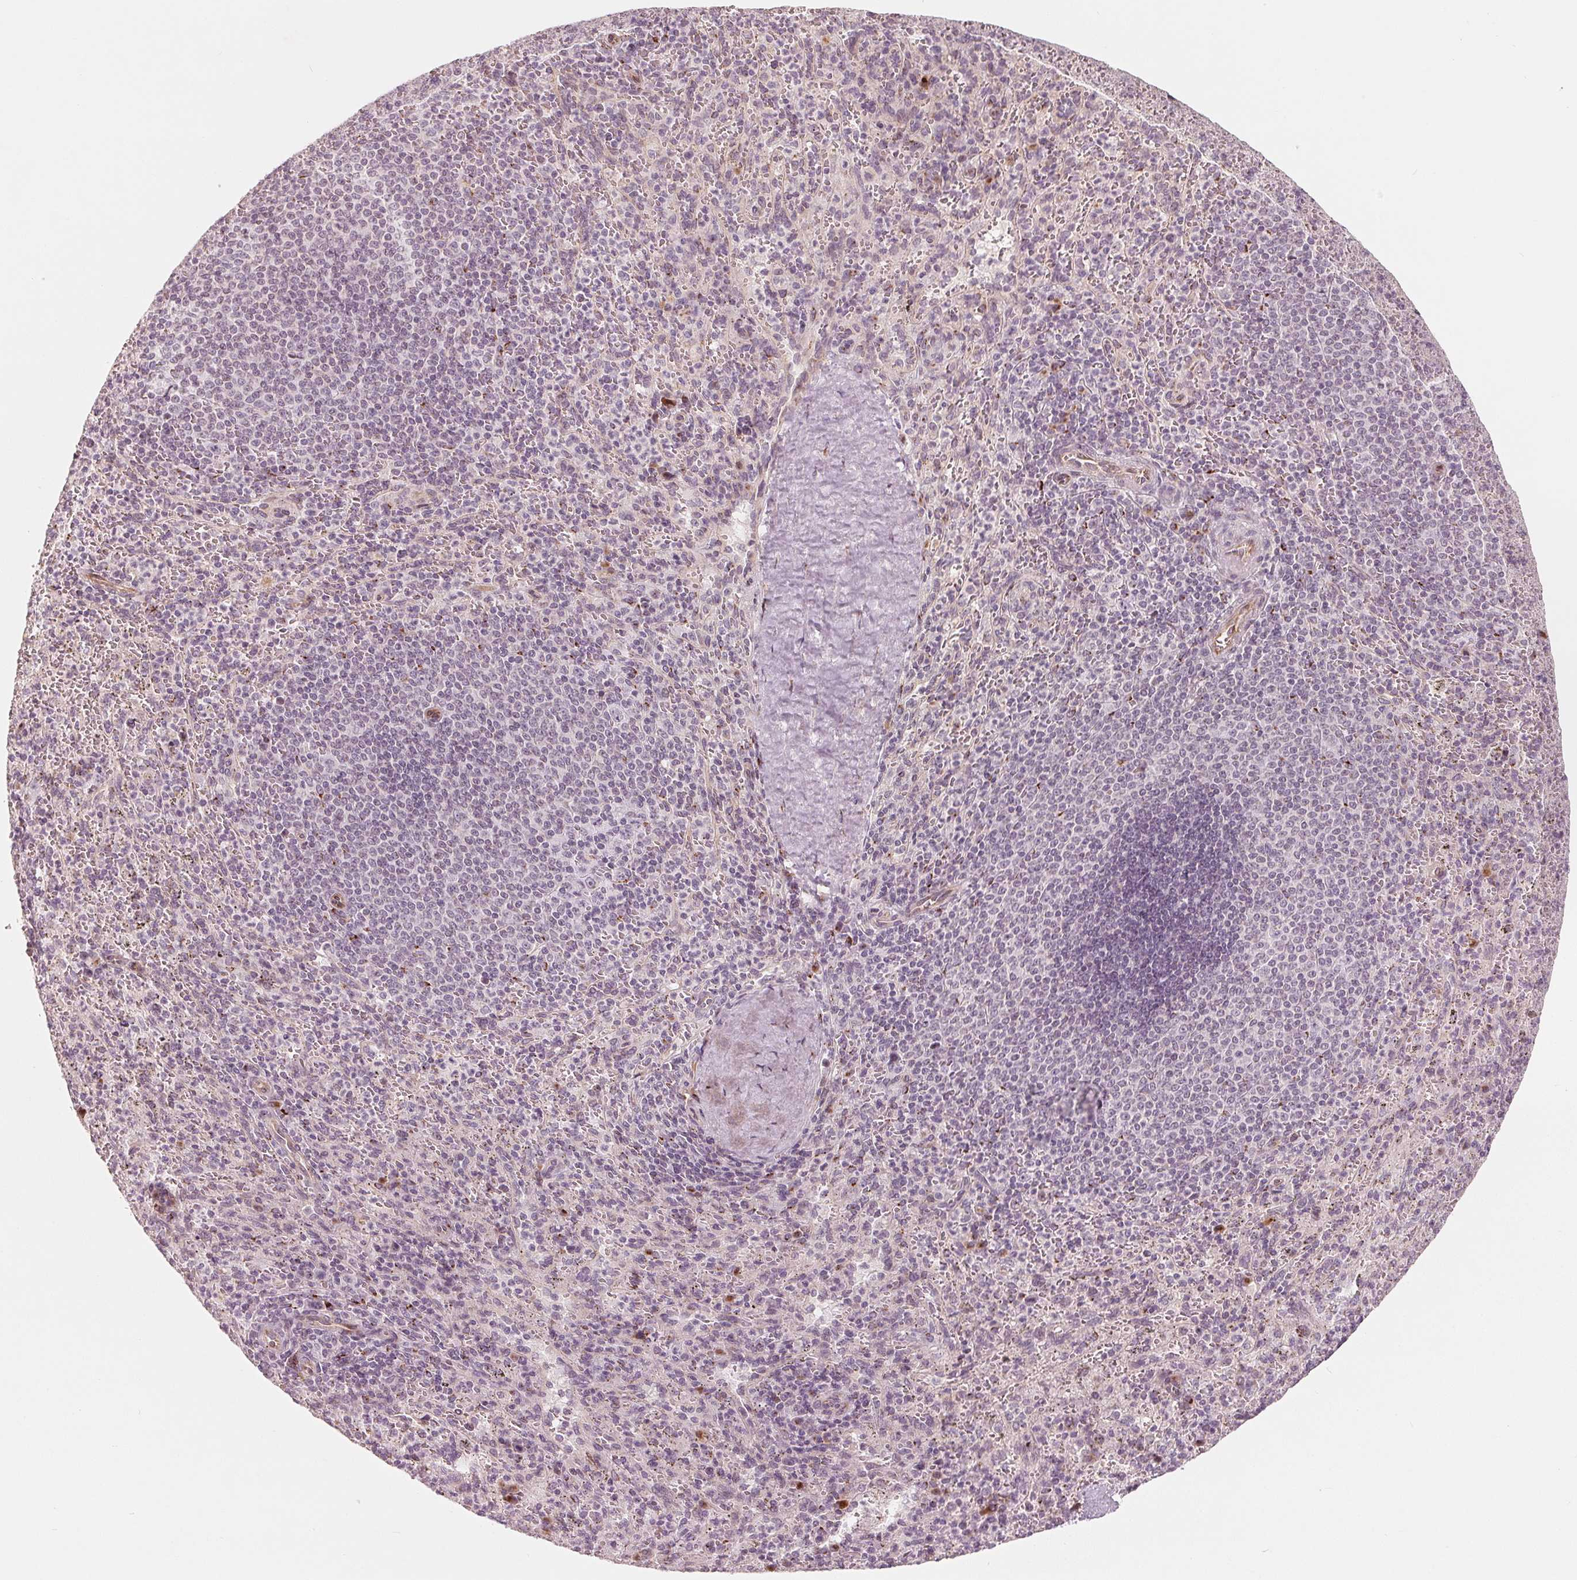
{"staining": {"intensity": "negative", "quantity": "none", "location": "none"}, "tissue": "spleen", "cell_type": "Cells in red pulp", "image_type": "normal", "snomed": [{"axis": "morphology", "description": "Normal tissue, NOS"}, {"axis": "topography", "description": "Spleen"}], "caption": "Image shows no protein staining in cells in red pulp of unremarkable spleen.", "gene": "TMSB15B", "patient": {"sex": "male", "age": 57}}